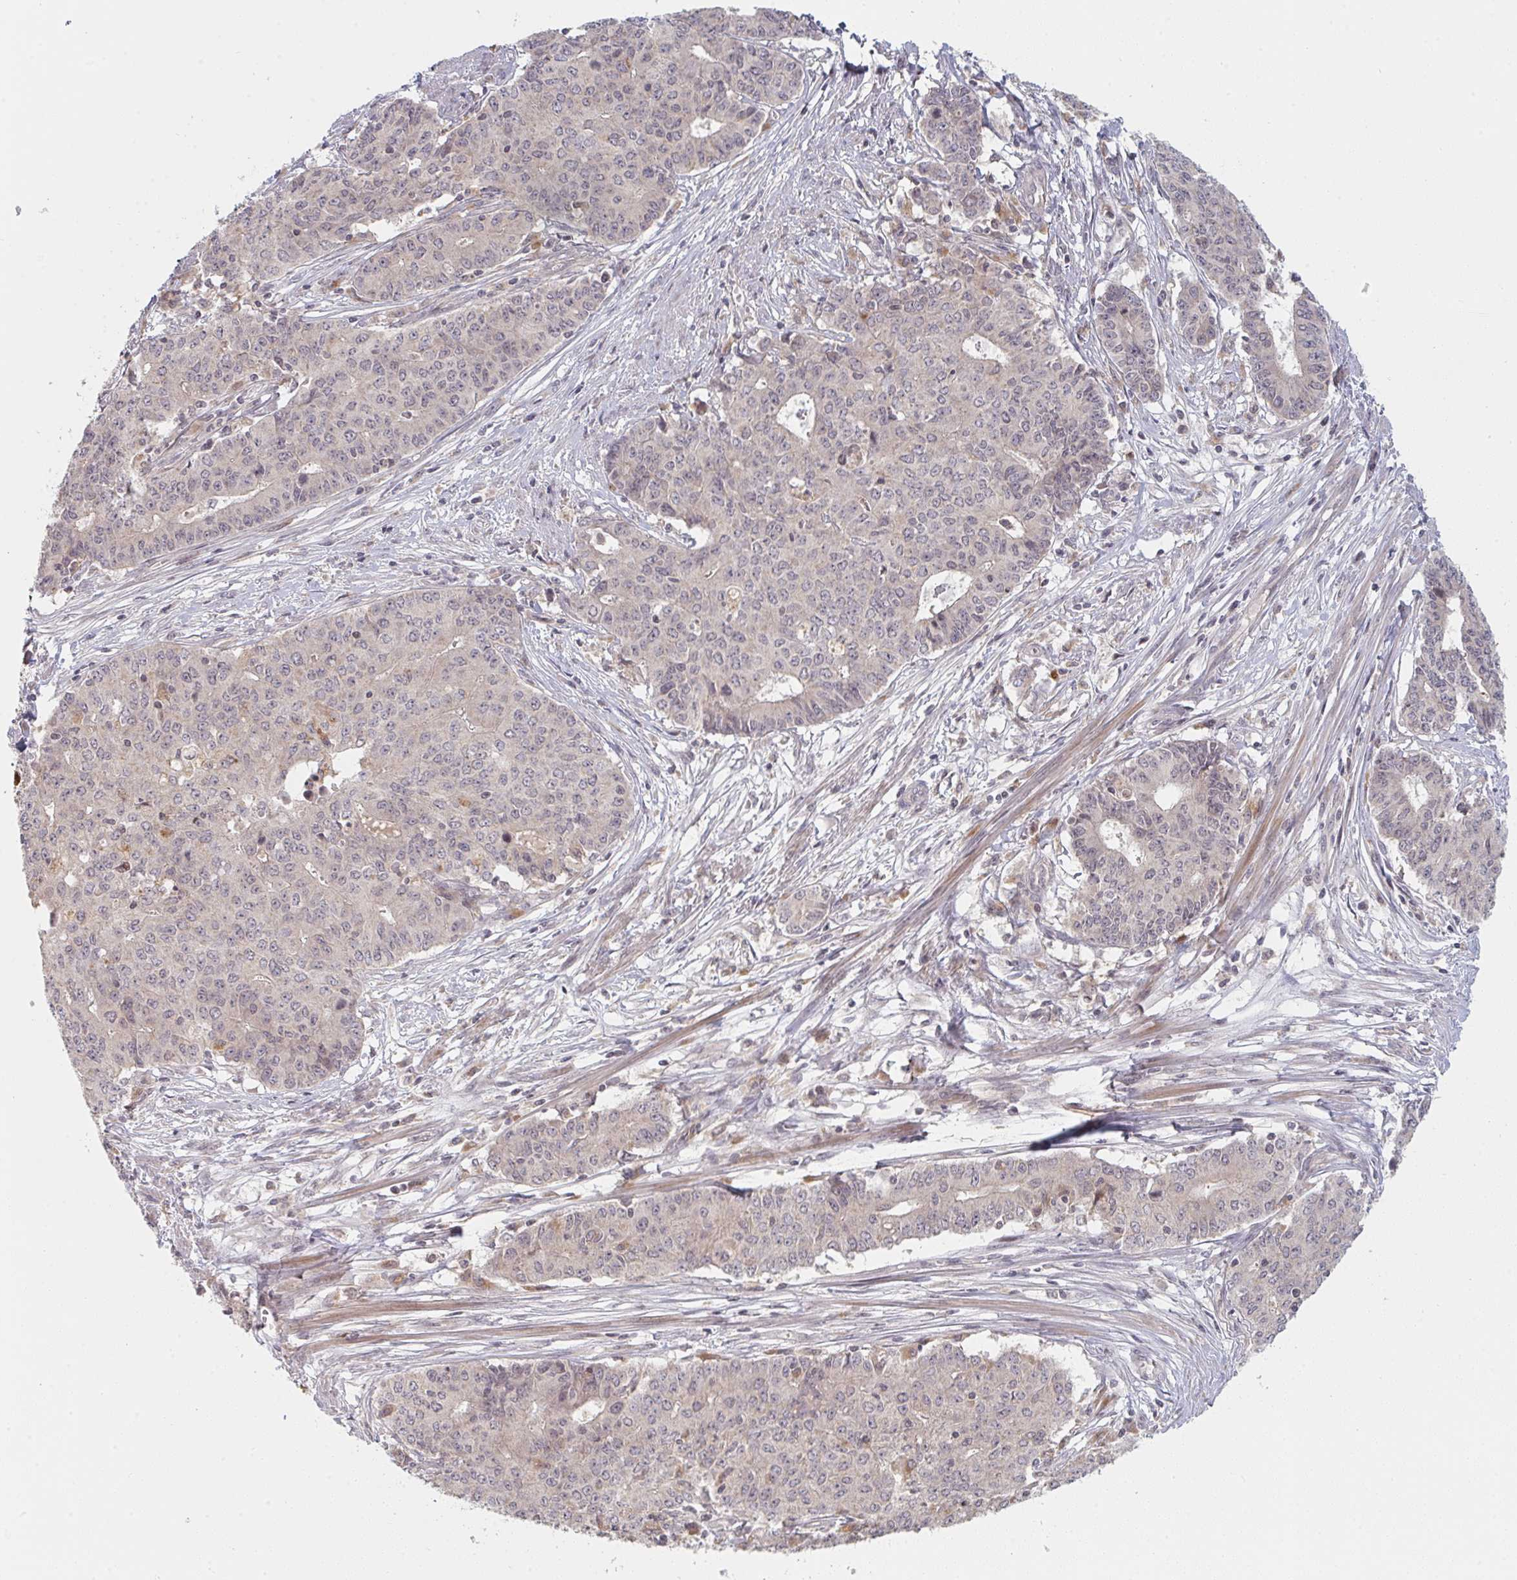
{"staining": {"intensity": "negative", "quantity": "none", "location": "none"}, "tissue": "endometrial cancer", "cell_type": "Tumor cells", "image_type": "cancer", "snomed": [{"axis": "morphology", "description": "Adenocarcinoma, NOS"}, {"axis": "topography", "description": "Endometrium"}], "caption": "The photomicrograph demonstrates no significant staining in tumor cells of endometrial cancer (adenocarcinoma).", "gene": "DCST1", "patient": {"sex": "female", "age": 59}}